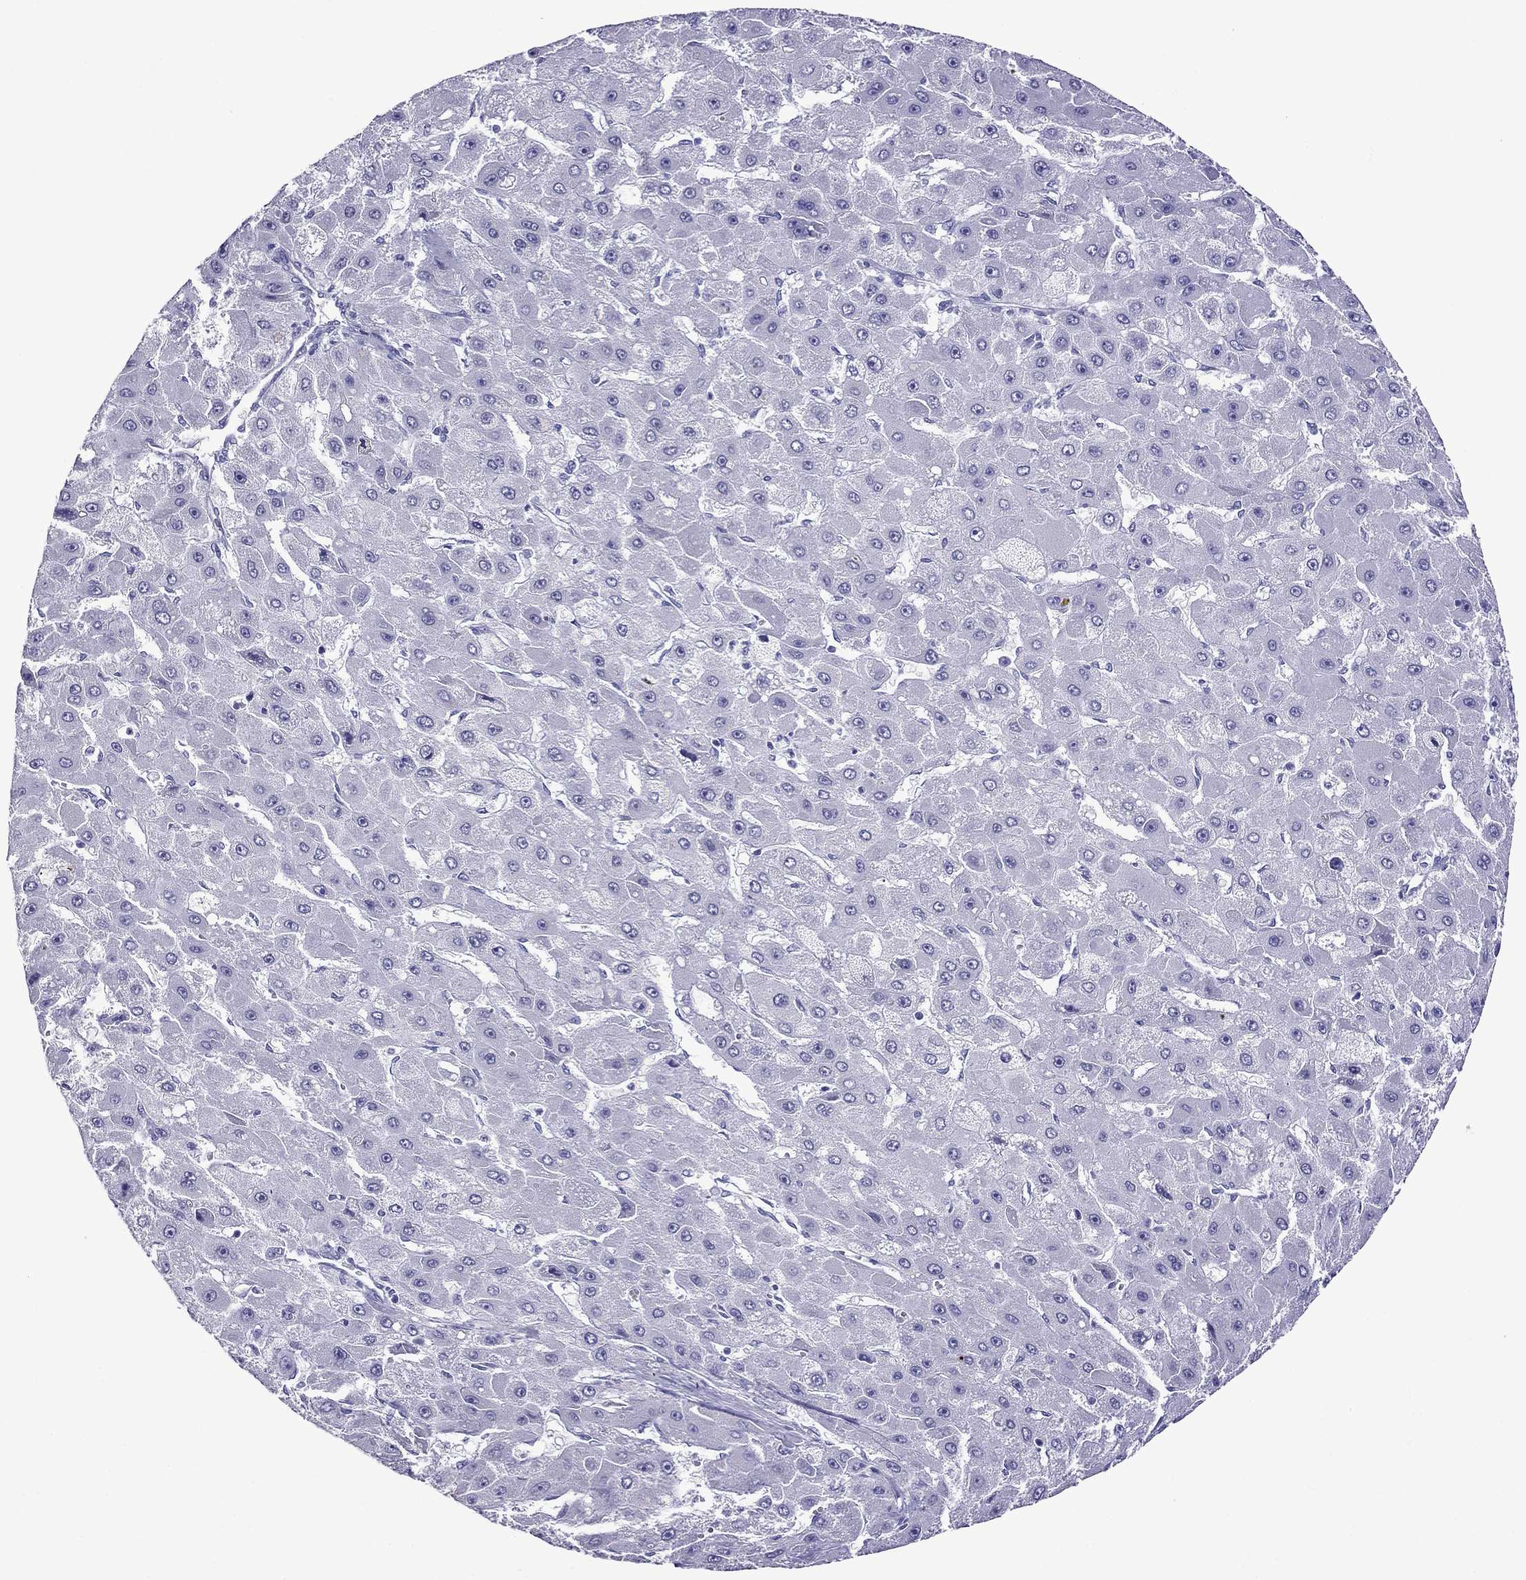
{"staining": {"intensity": "negative", "quantity": "none", "location": "none"}, "tissue": "liver cancer", "cell_type": "Tumor cells", "image_type": "cancer", "snomed": [{"axis": "morphology", "description": "Carcinoma, Hepatocellular, NOS"}, {"axis": "topography", "description": "Liver"}], "caption": "This is a histopathology image of immunohistochemistry staining of liver cancer (hepatocellular carcinoma), which shows no positivity in tumor cells.", "gene": "CRYBA1", "patient": {"sex": "female", "age": 25}}